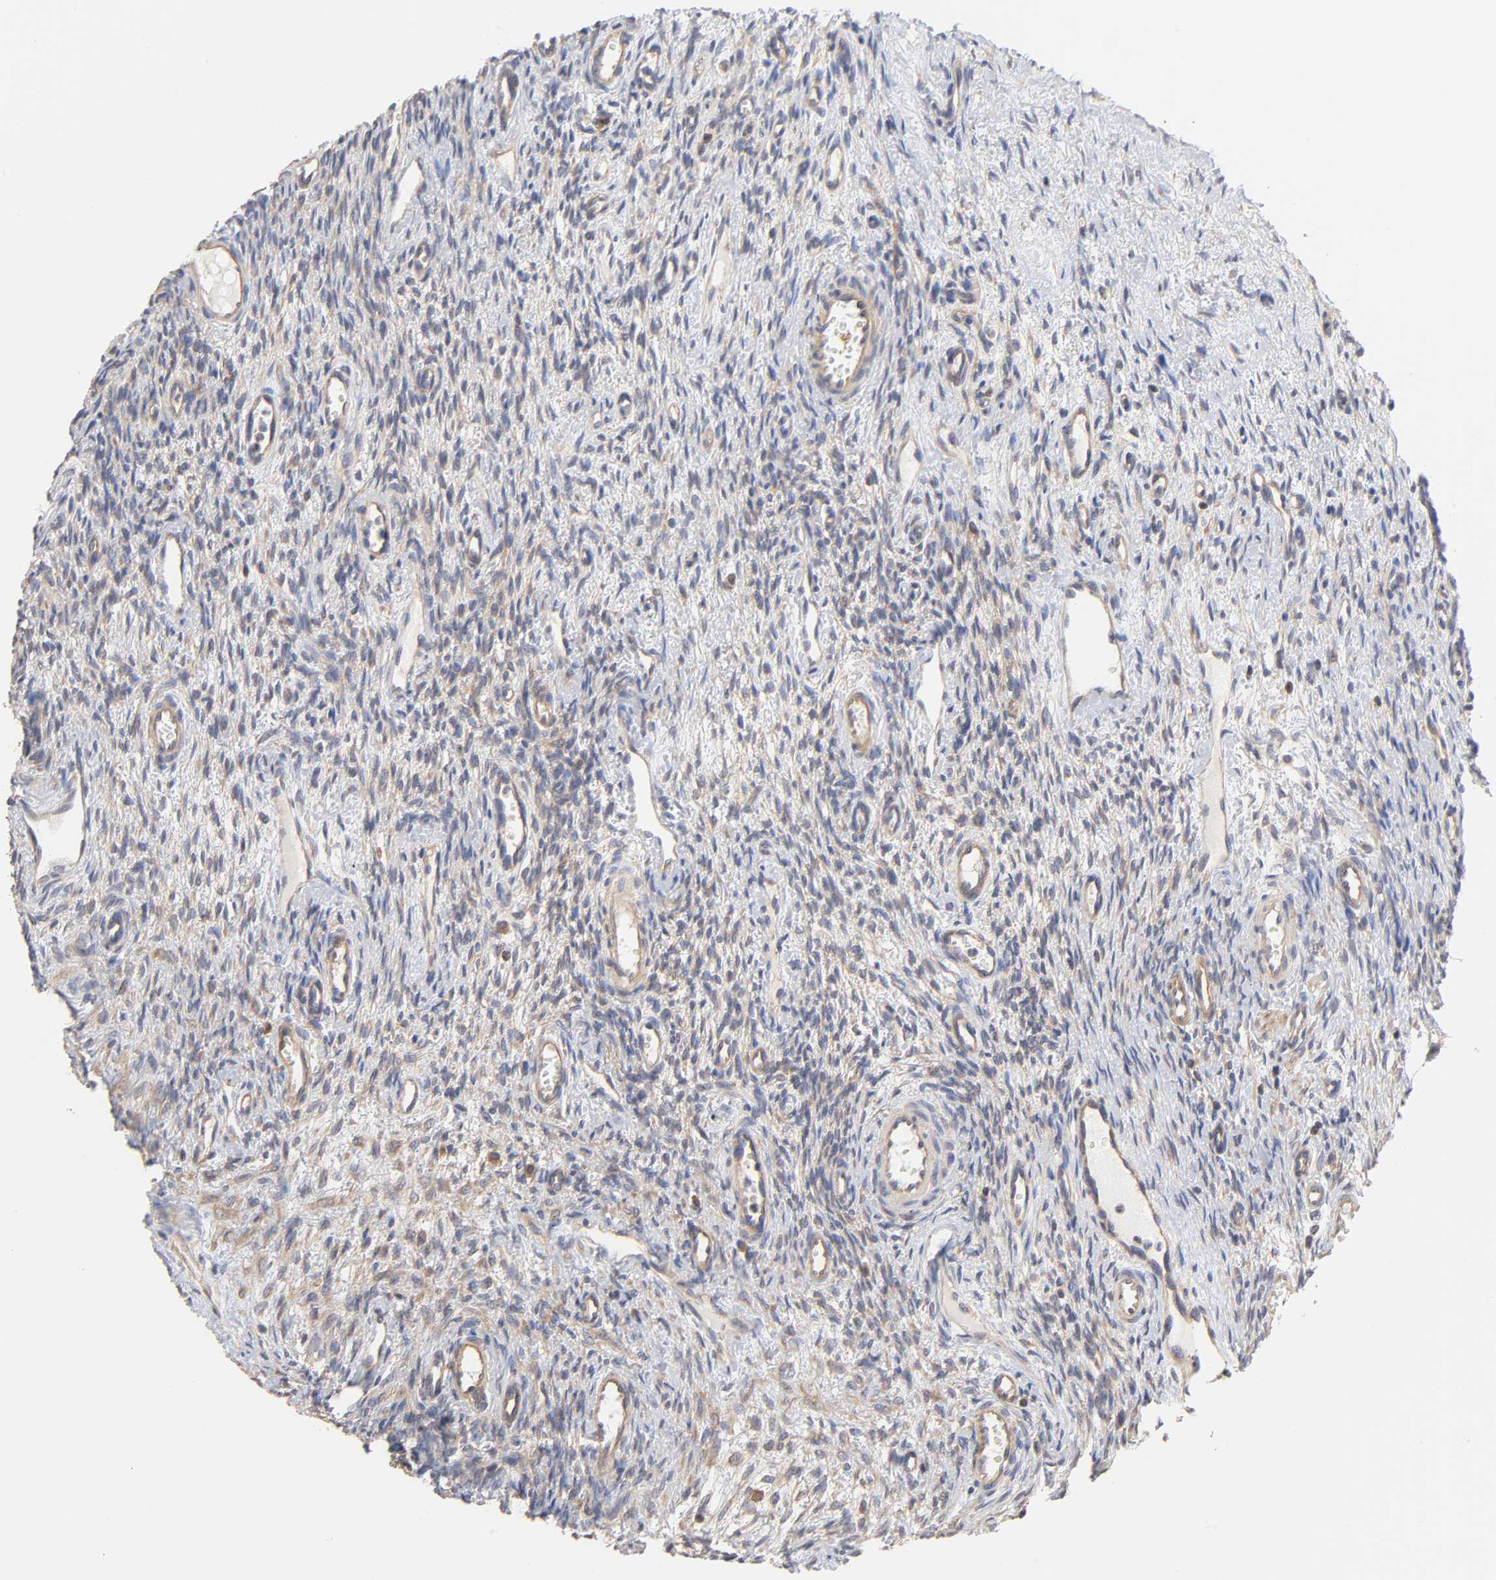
{"staining": {"intensity": "weak", "quantity": ">75%", "location": "cytoplasmic/membranous"}, "tissue": "ovary", "cell_type": "Ovarian stroma cells", "image_type": "normal", "snomed": [{"axis": "morphology", "description": "Normal tissue, NOS"}, {"axis": "topography", "description": "Ovary"}], "caption": "Weak cytoplasmic/membranous staining is present in approximately >75% of ovarian stroma cells in benign ovary.", "gene": "STRN3", "patient": {"sex": "female", "age": 33}}